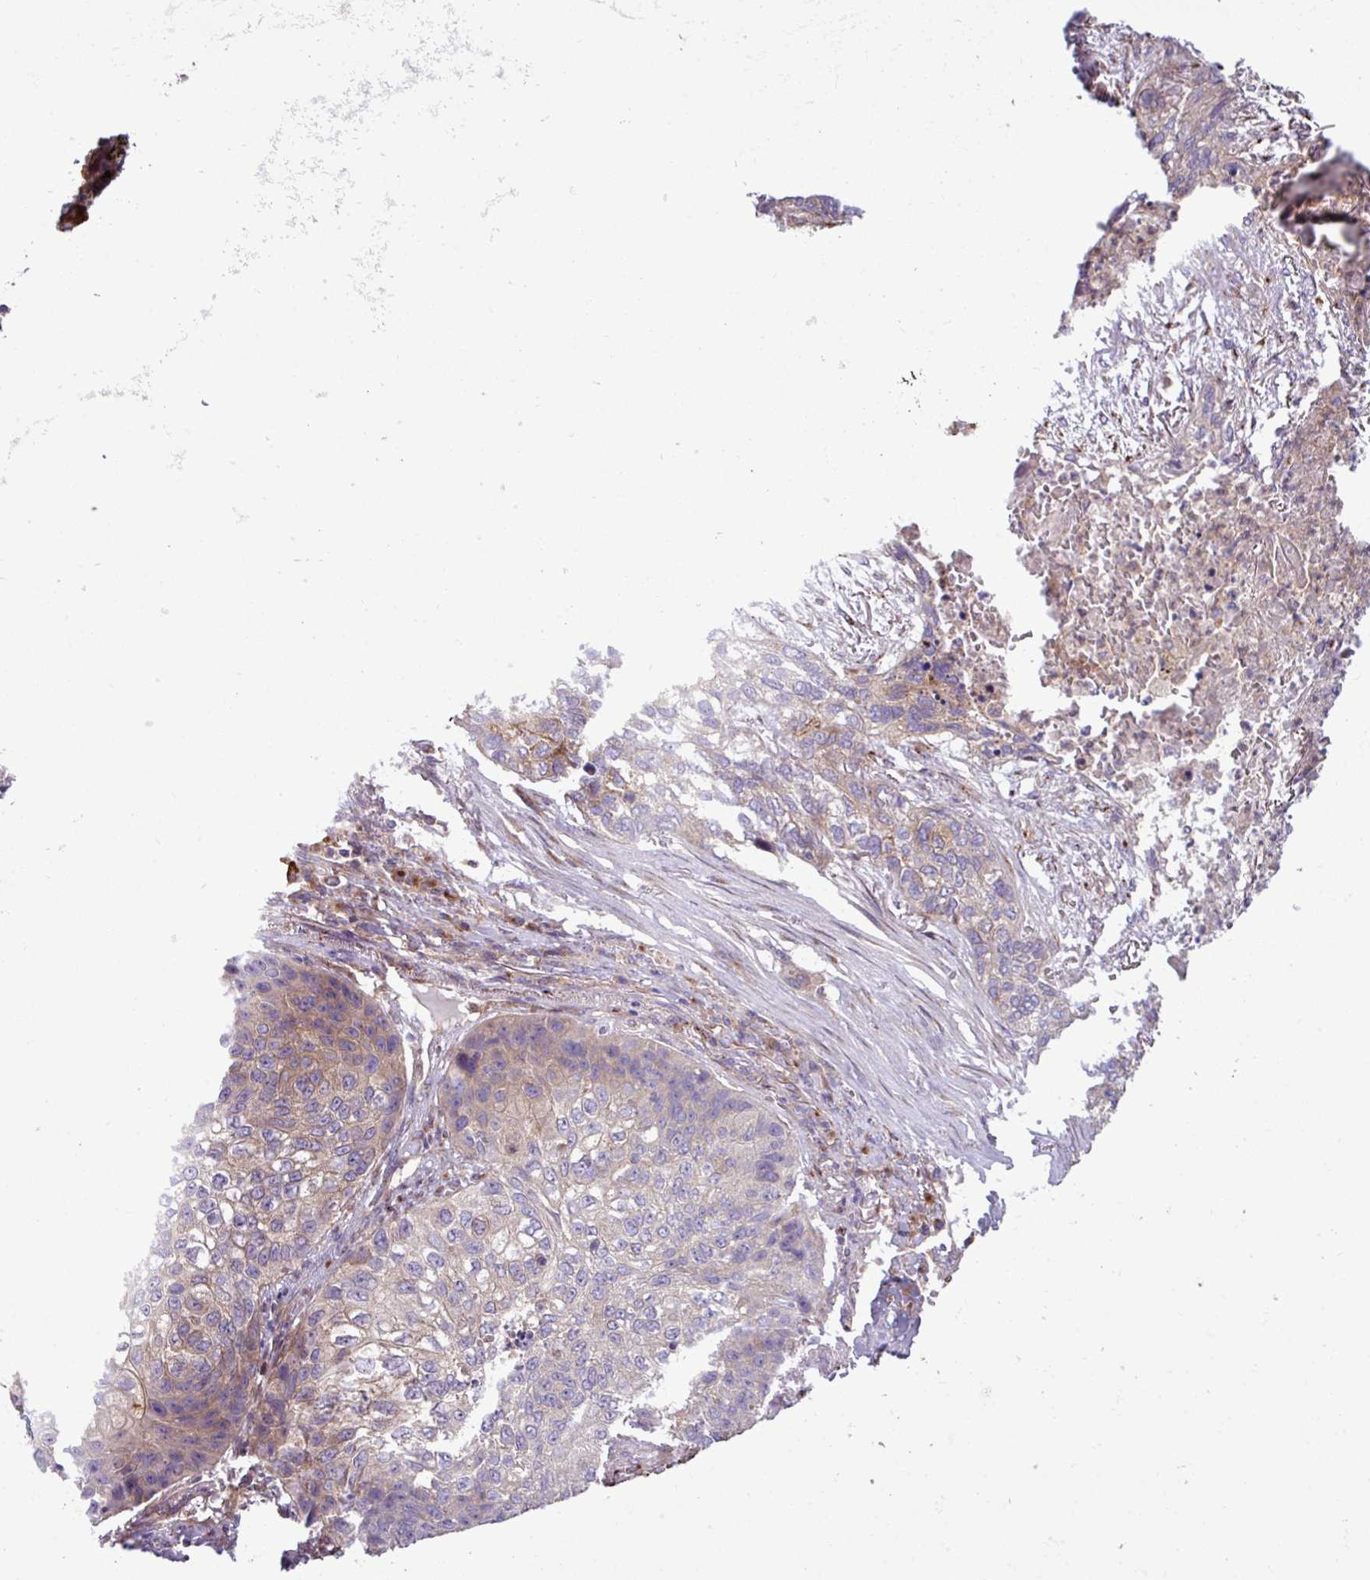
{"staining": {"intensity": "weak", "quantity": "<25%", "location": "cytoplasmic/membranous"}, "tissue": "lung cancer", "cell_type": "Tumor cells", "image_type": "cancer", "snomed": [{"axis": "morphology", "description": "Squamous cell carcinoma, NOS"}, {"axis": "topography", "description": "Lung"}], "caption": "DAB (3,3'-diaminobenzidine) immunohistochemical staining of human lung squamous cell carcinoma demonstrates no significant expression in tumor cells. (DAB (3,3'-diaminobenzidine) immunohistochemistry with hematoxylin counter stain).", "gene": "RAB19", "patient": {"sex": "female", "age": 63}}